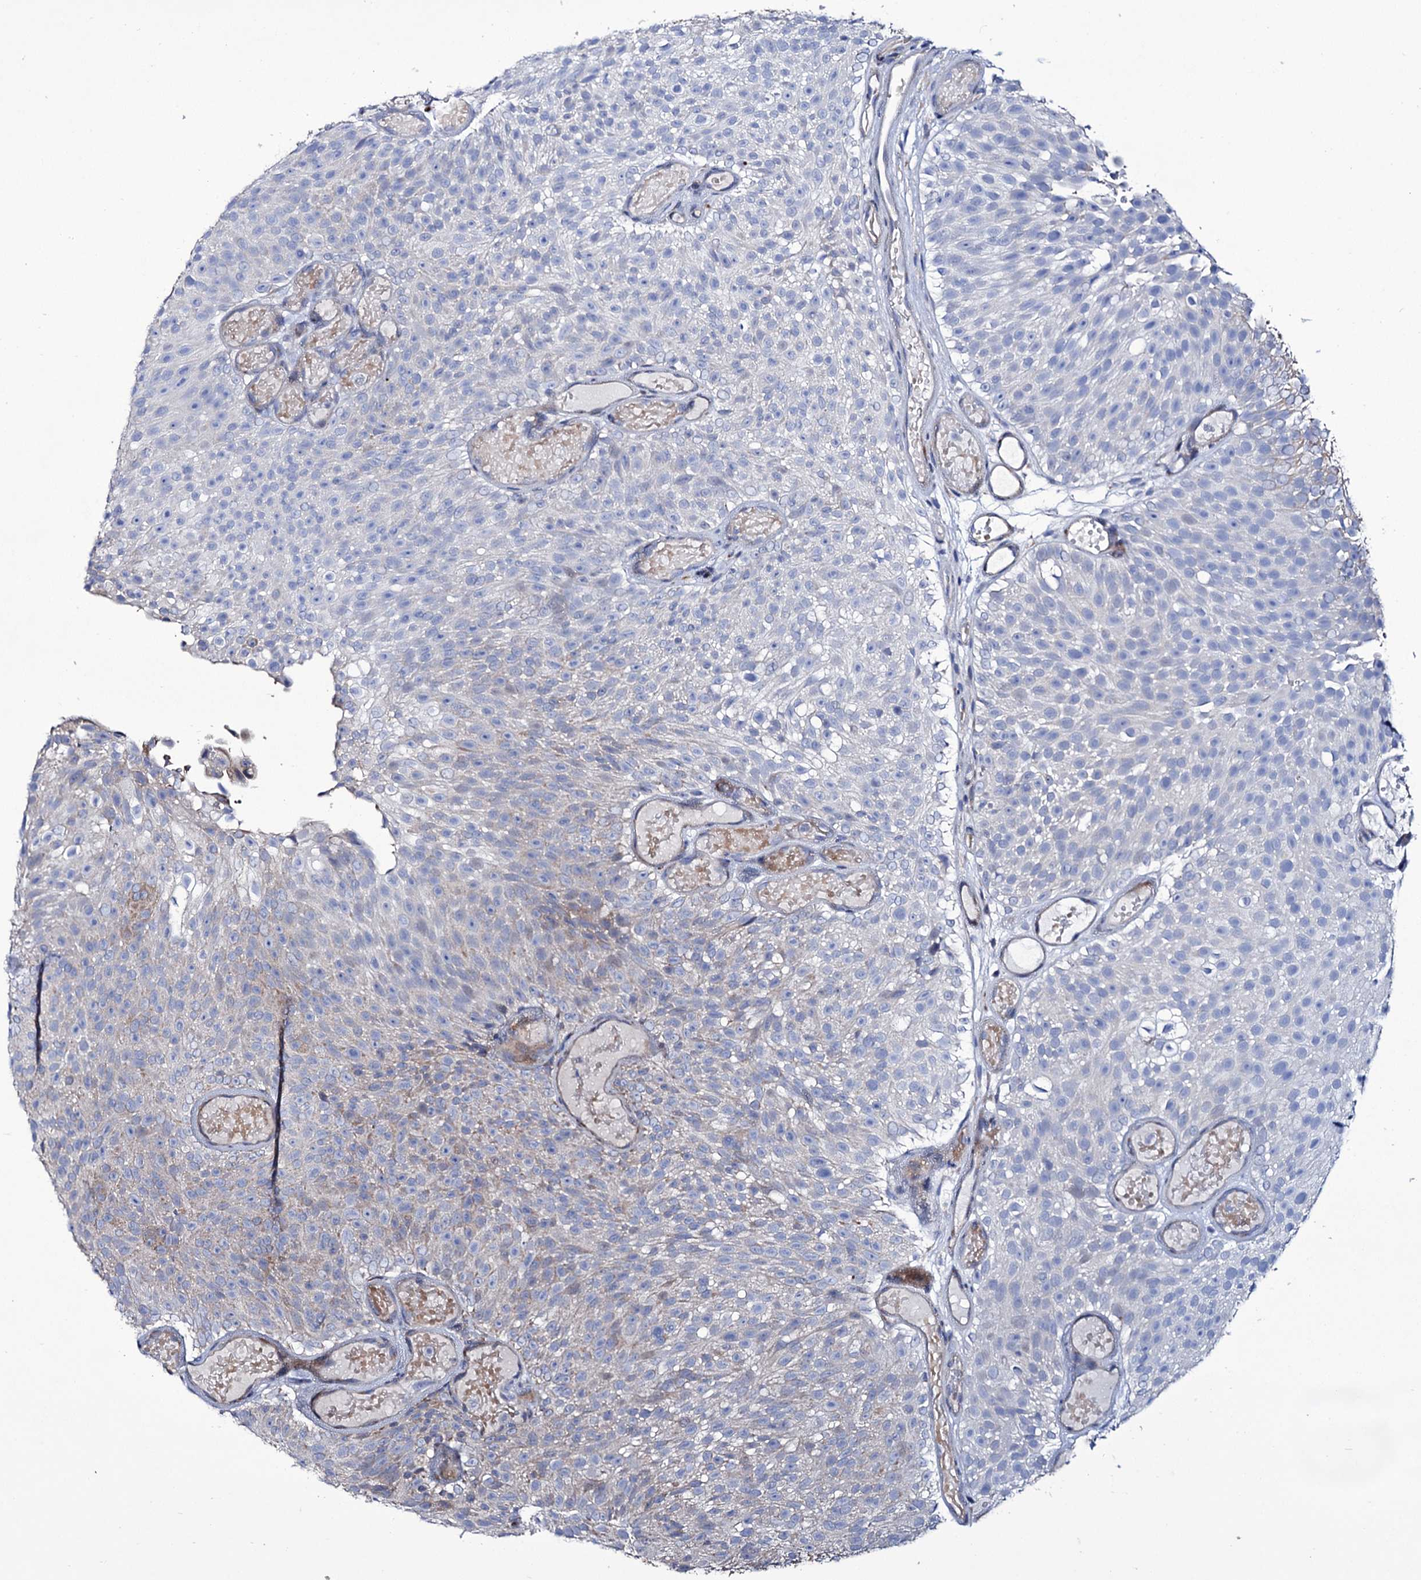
{"staining": {"intensity": "negative", "quantity": "none", "location": "none"}, "tissue": "urothelial cancer", "cell_type": "Tumor cells", "image_type": "cancer", "snomed": [{"axis": "morphology", "description": "Urothelial carcinoma, Low grade"}, {"axis": "topography", "description": "Urinary bladder"}], "caption": "DAB (3,3'-diaminobenzidine) immunohistochemical staining of human urothelial cancer shows no significant expression in tumor cells.", "gene": "TUBGCP5", "patient": {"sex": "male", "age": 78}}